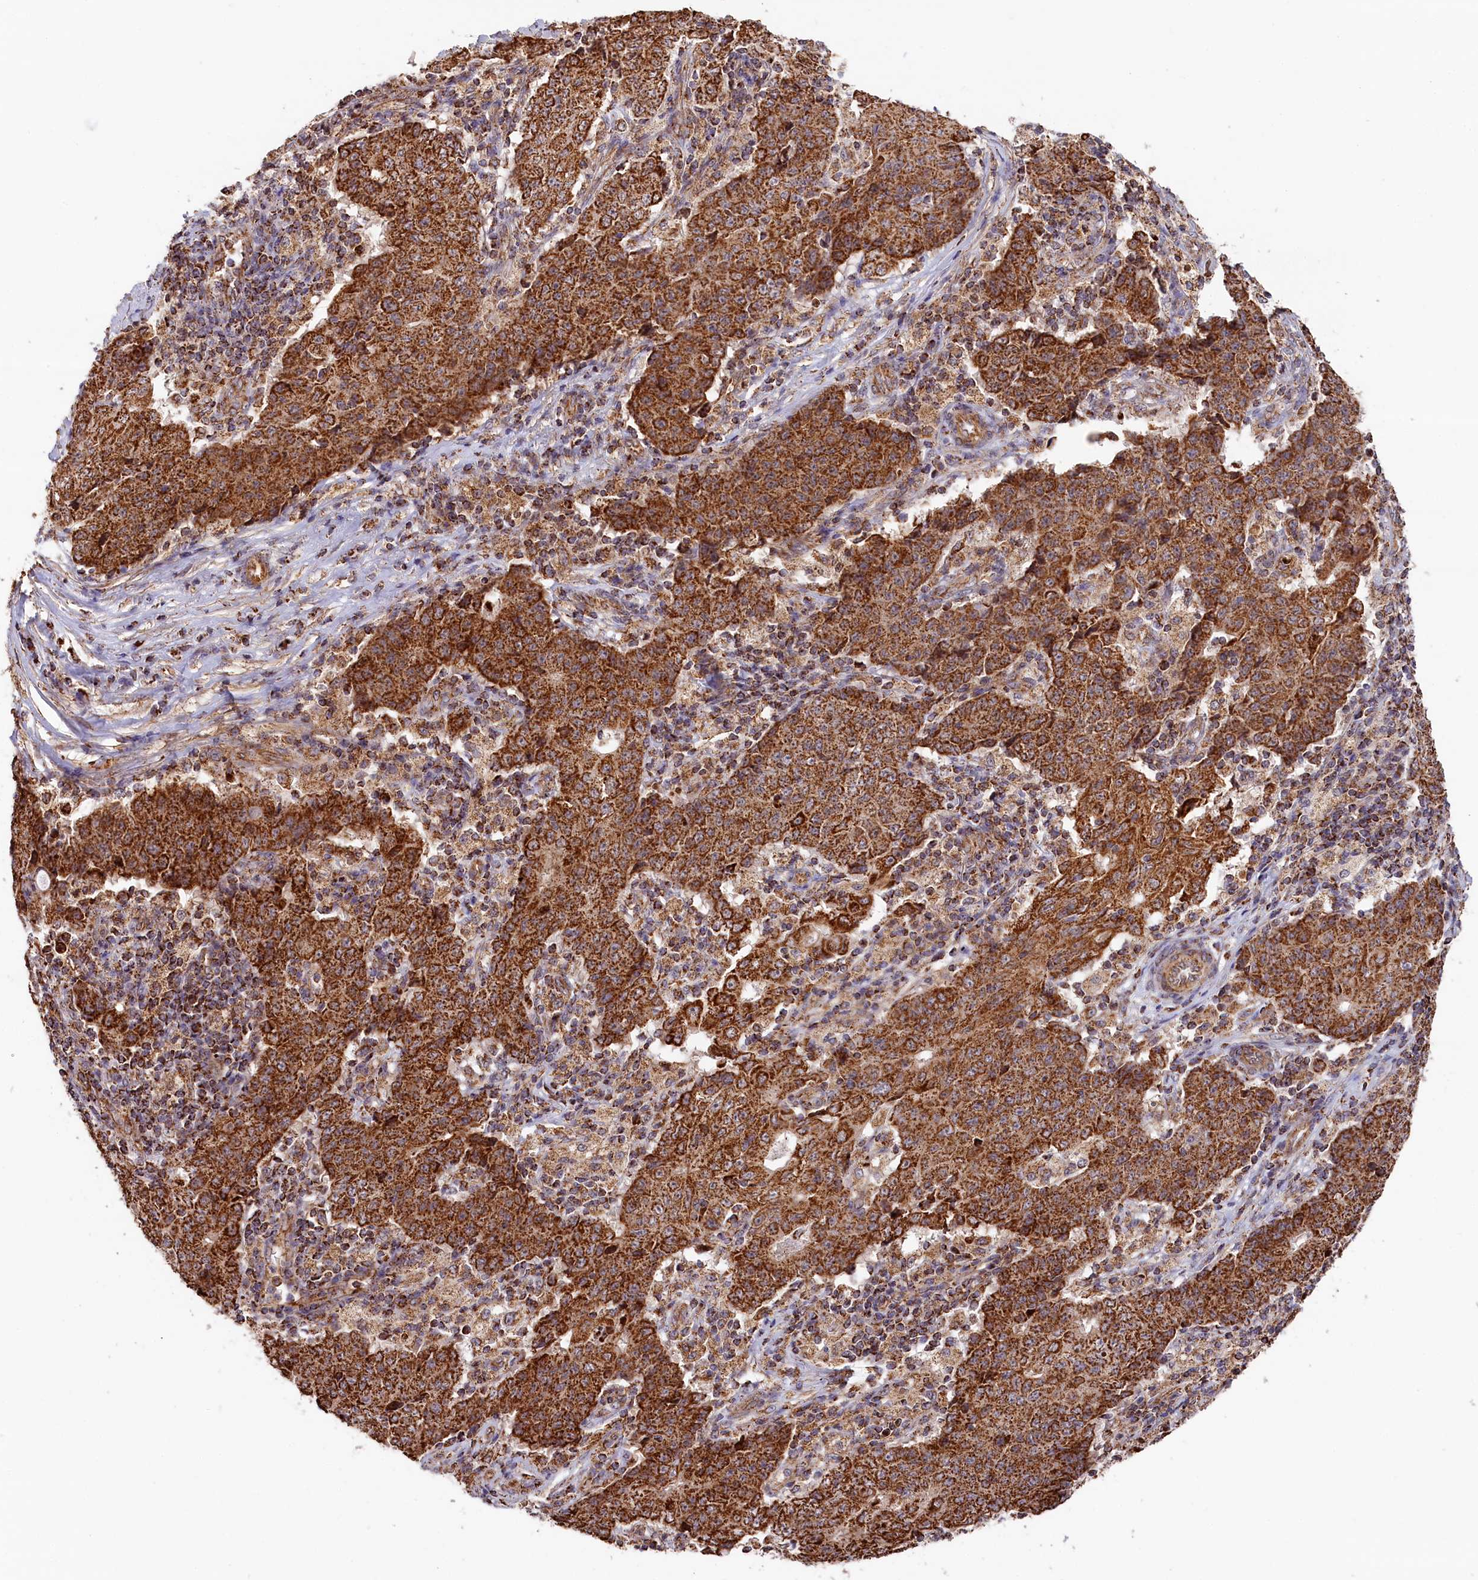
{"staining": {"intensity": "strong", "quantity": ">75%", "location": "cytoplasmic/membranous"}, "tissue": "ovarian cancer", "cell_type": "Tumor cells", "image_type": "cancer", "snomed": [{"axis": "morphology", "description": "Carcinoma, endometroid"}, {"axis": "topography", "description": "Ovary"}], "caption": "Protein expression analysis of ovarian endometroid carcinoma demonstrates strong cytoplasmic/membranous staining in about >75% of tumor cells.", "gene": "MACROD1", "patient": {"sex": "female", "age": 42}}